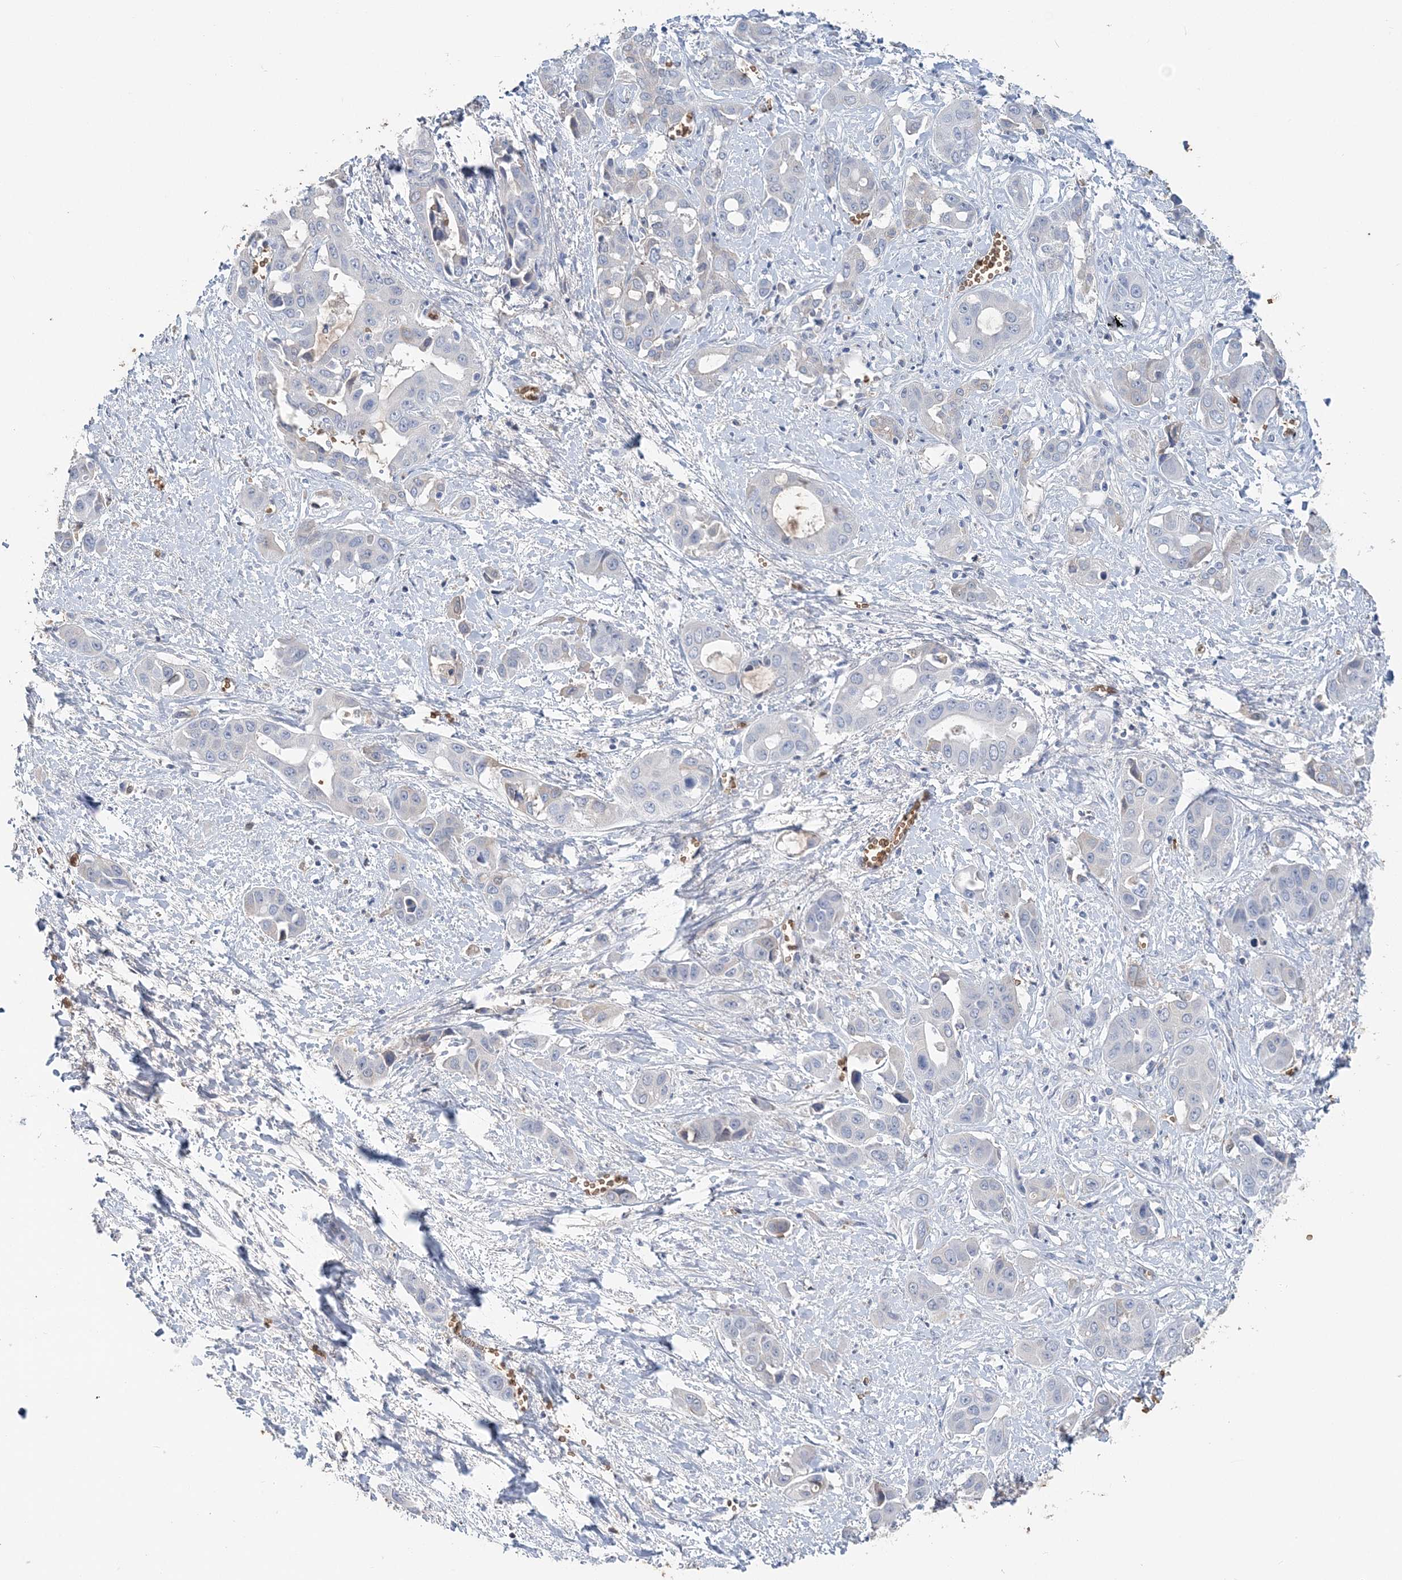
{"staining": {"intensity": "negative", "quantity": "none", "location": "none"}, "tissue": "liver cancer", "cell_type": "Tumor cells", "image_type": "cancer", "snomed": [{"axis": "morphology", "description": "Cholangiocarcinoma"}, {"axis": "topography", "description": "Liver"}], "caption": "Immunohistochemistry (IHC) of cholangiocarcinoma (liver) exhibits no staining in tumor cells.", "gene": "HBD", "patient": {"sex": "female", "age": 52}}